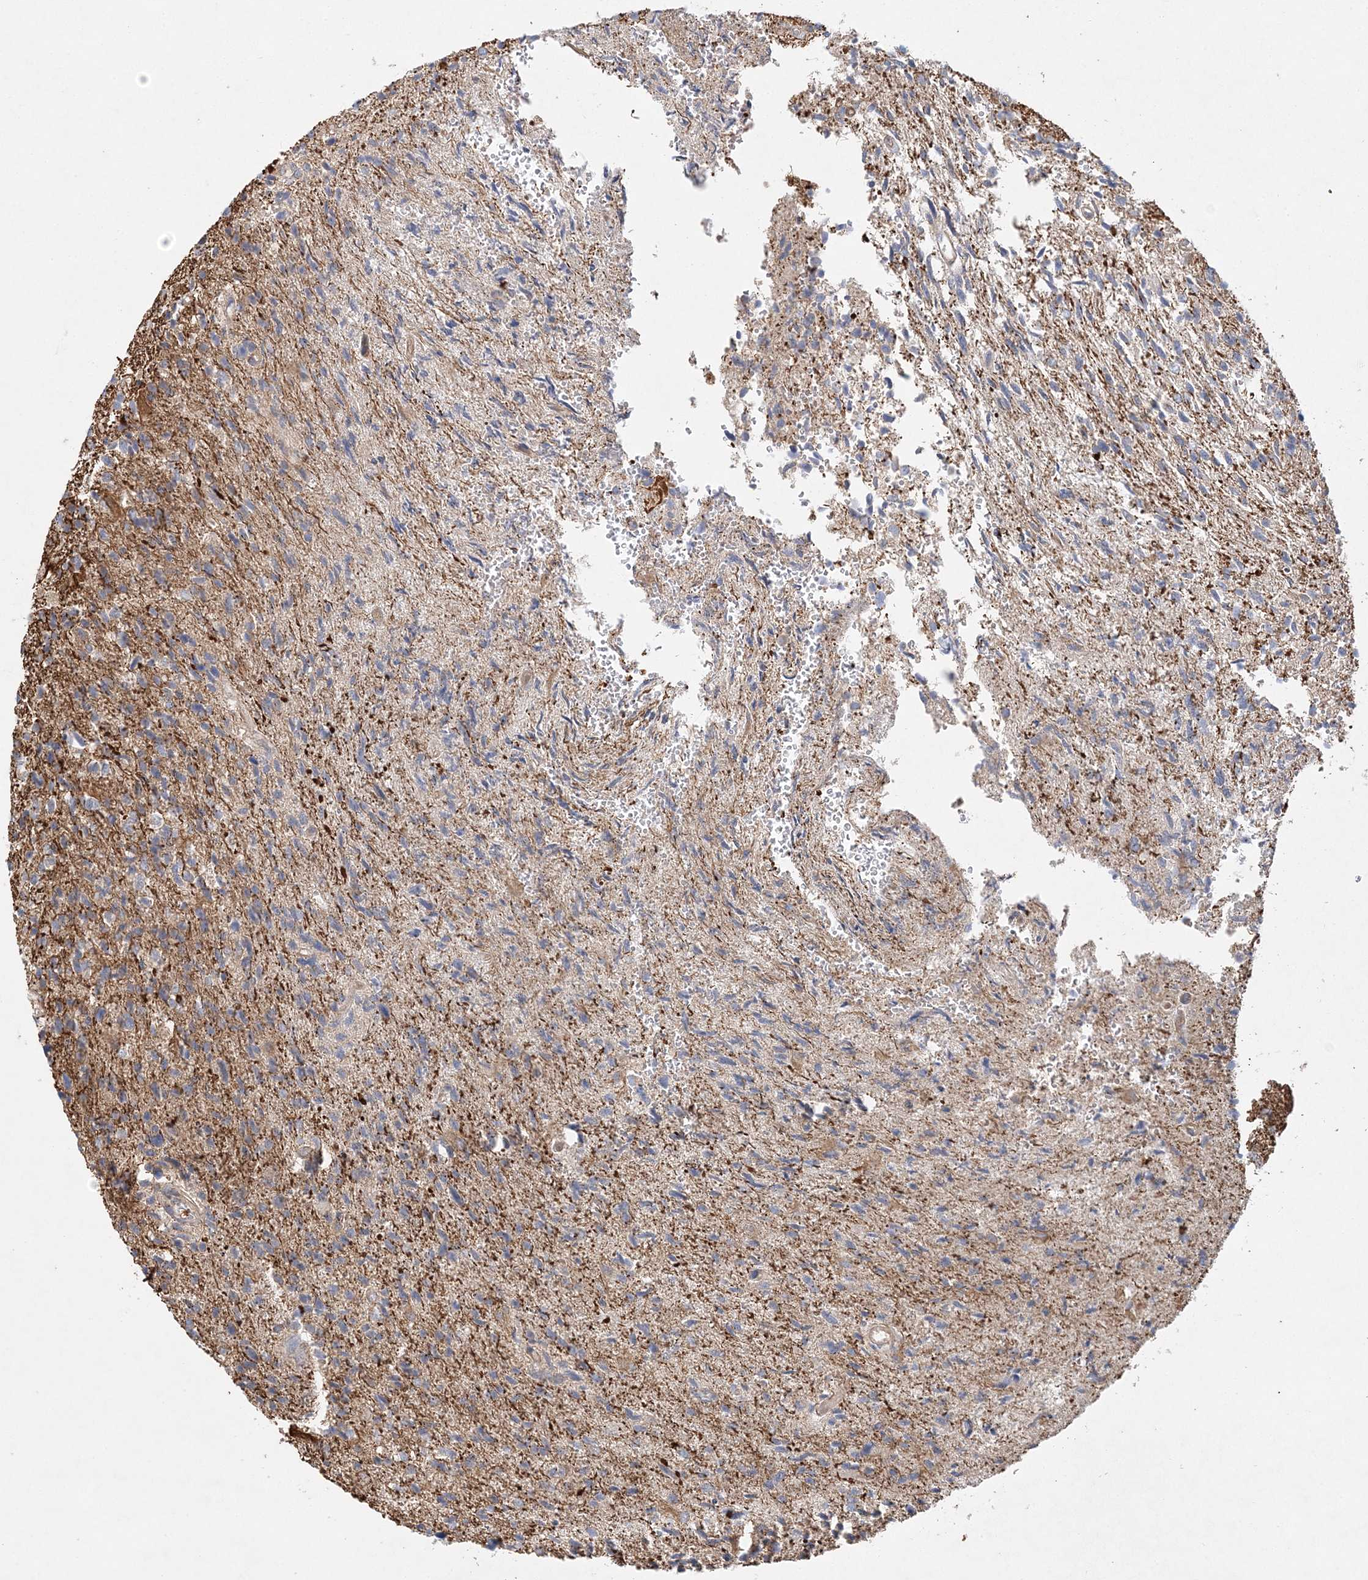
{"staining": {"intensity": "weak", "quantity": "<25%", "location": "cytoplasmic/membranous"}, "tissue": "glioma", "cell_type": "Tumor cells", "image_type": "cancer", "snomed": [{"axis": "morphology", "description": "Glioma, malignant, High grade"}, {"axis": "topography", "description": "Brain"}], "caption": "IHC photomicrograph of human high-grade glioma (malignant) stained for a protein (brown), which exhibits no positivity in tumor cells.", "gene": "ZFYVE16", "patient": {"sex": "male", "age": 72}}